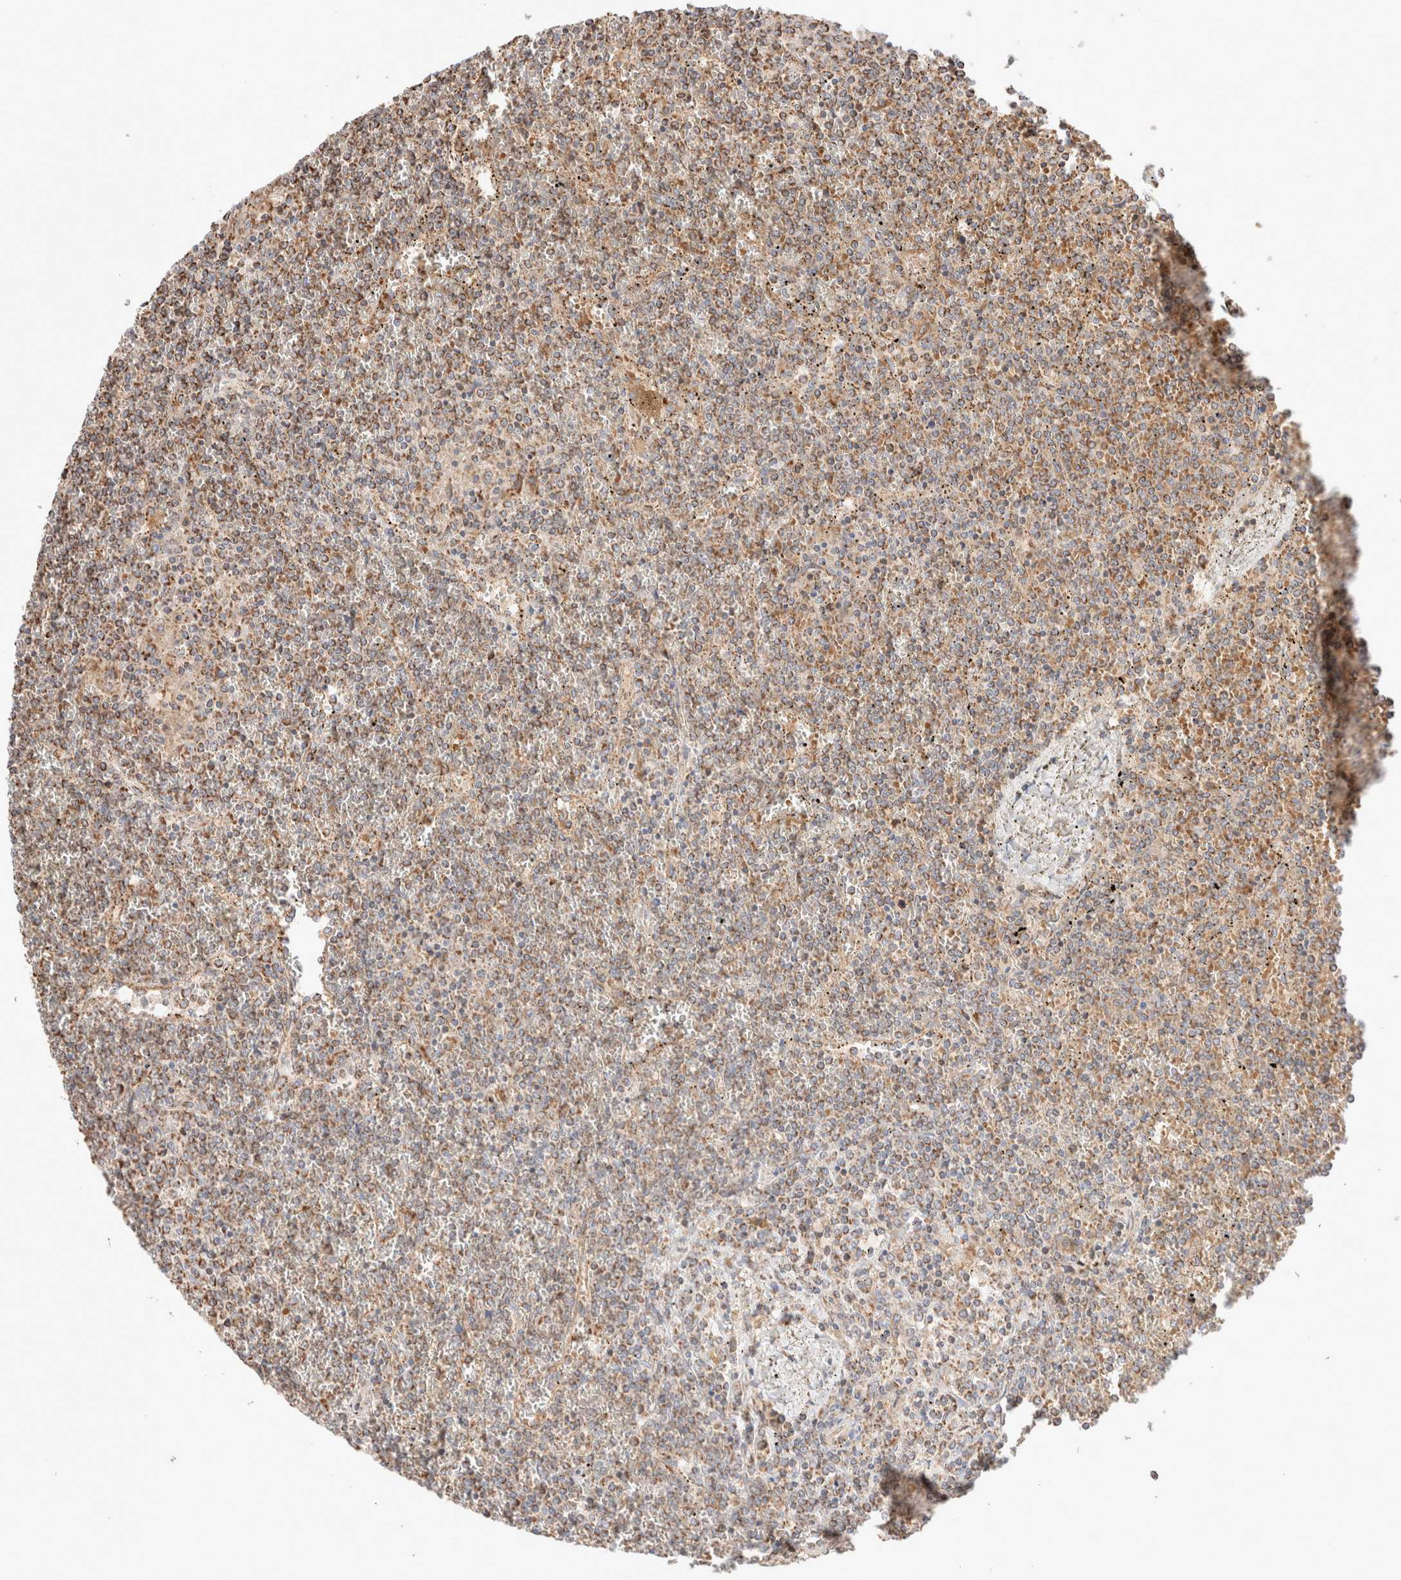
{"staining": {"intensity": "moderate", "quantity": "25%-75%", "location": "cytoplasmic/membranous"}, "tissue": "lymphoma", "cell_type": "Tumor cells", "image_type": "cancer", "snomed": [{"axis": "morphology", "description": "Malignant lymphoma, non-Hodgkin's type, Low grade"}, {"axis": "topography", "description": "Spleen"}], "caption": "High-power microscopy captured an IHC photomicrograph of lymphoma, revealing moderate cytoplasmic/membranous positivity in about 25%-75% of tumor cells.", "gene": "TMPPE", "patient": {"sex": "female", "age": 19}}